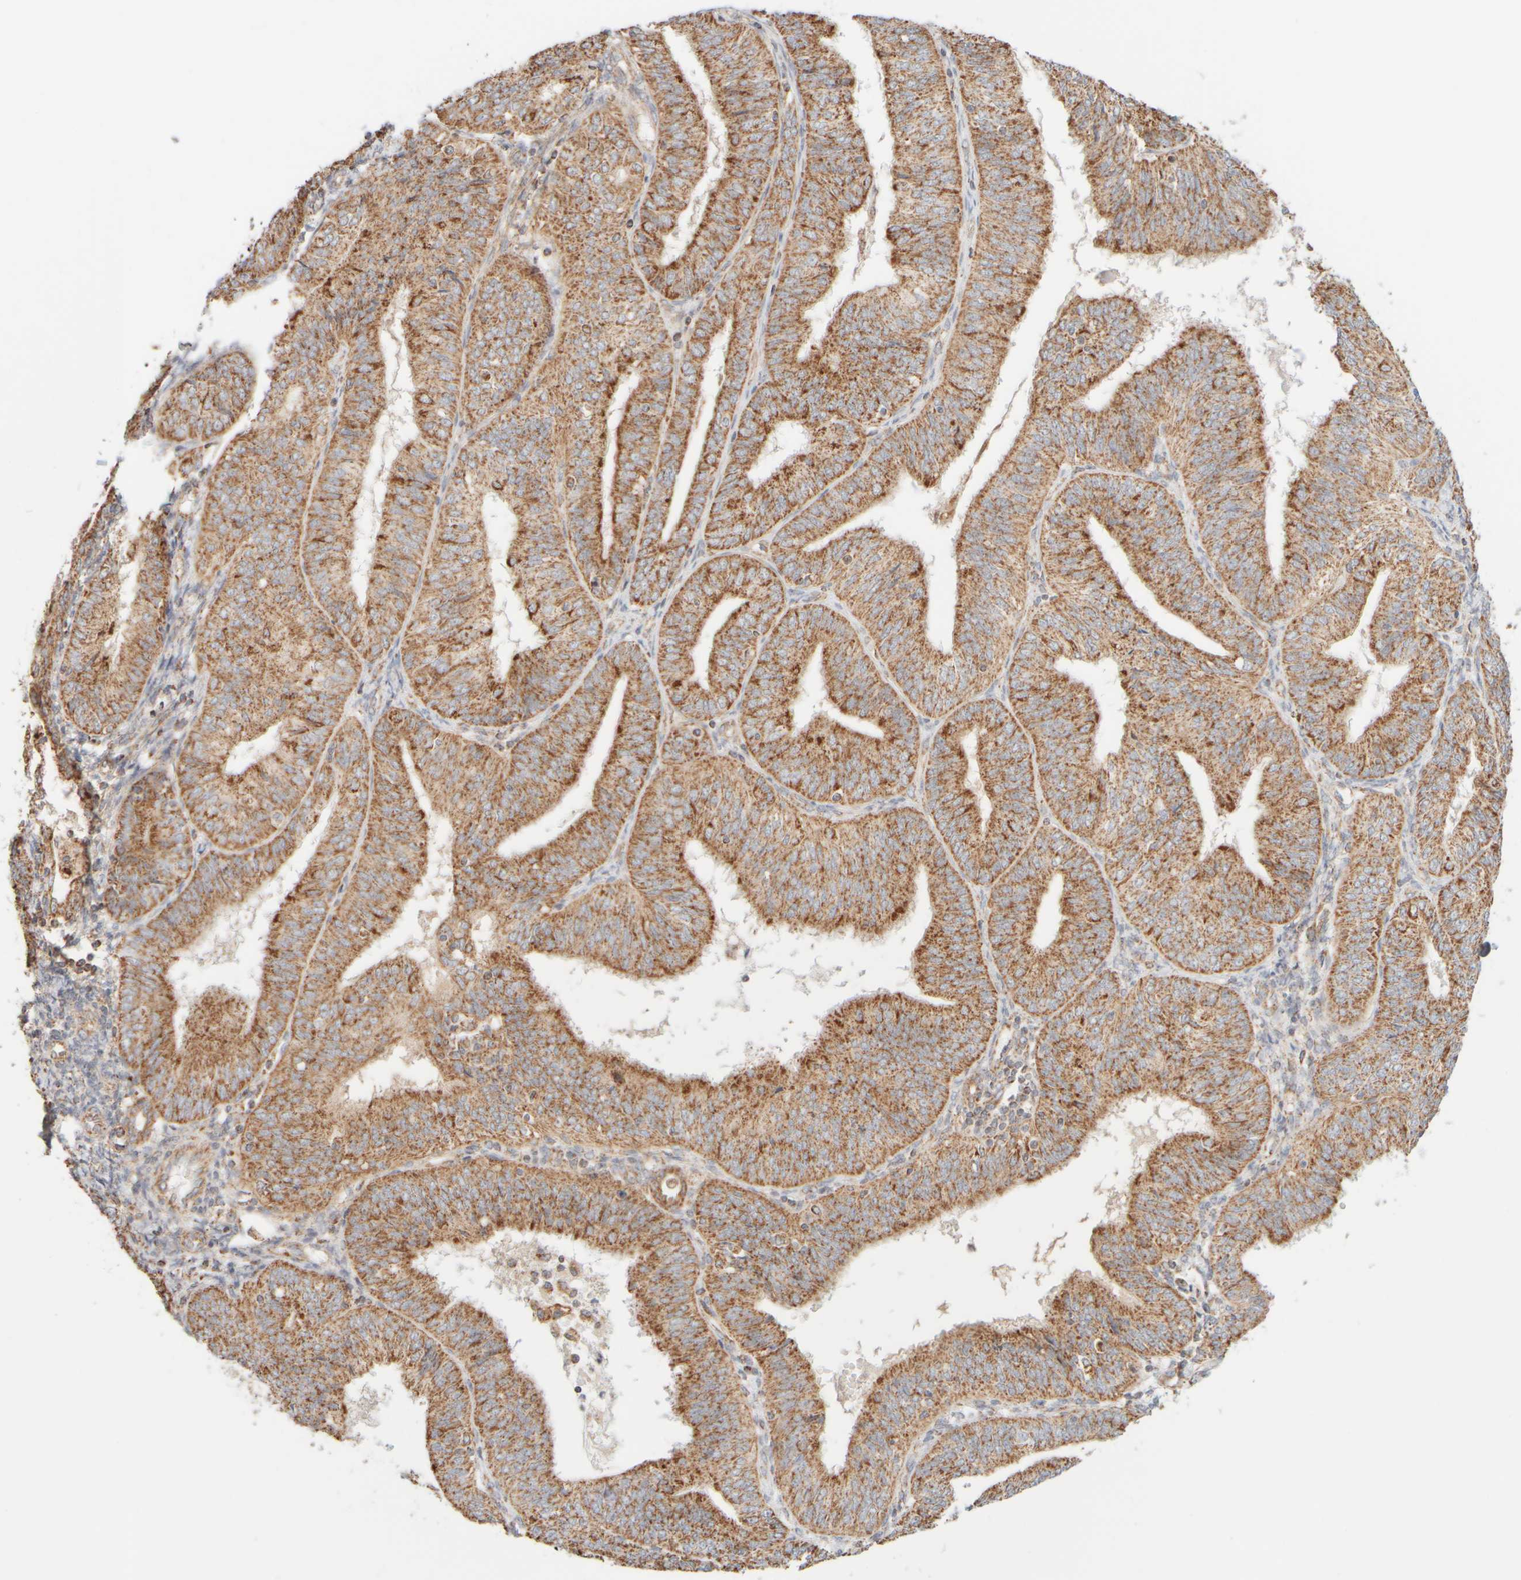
{"staining": {"intensity": "moderate", "quantity": ">75%", "location": "cytoplasmic/membranous"}, "tissue": "endometrial cancer", "cell_type": "Tumor cells", "image_type": "cancer", "snomed": [{"axis": "morphology", "description": "Adenocarcinoma, NOS"}, {"axis": "topography", "description": "Endometrium"}], "caption": "DAB immunohistochemical staining of human endometrial cancer exhibits moderate cytoplasmic/membranous protein staining in approximately >75% of tumor cells. Using DAB (3,3'-diaminobenzidine) (brown) and hematoxylin (blue) stains, captured at high magnification using brightfield microscopy.", "gene": "APBB2", "patient": {"sex": "female", "age": 58}}